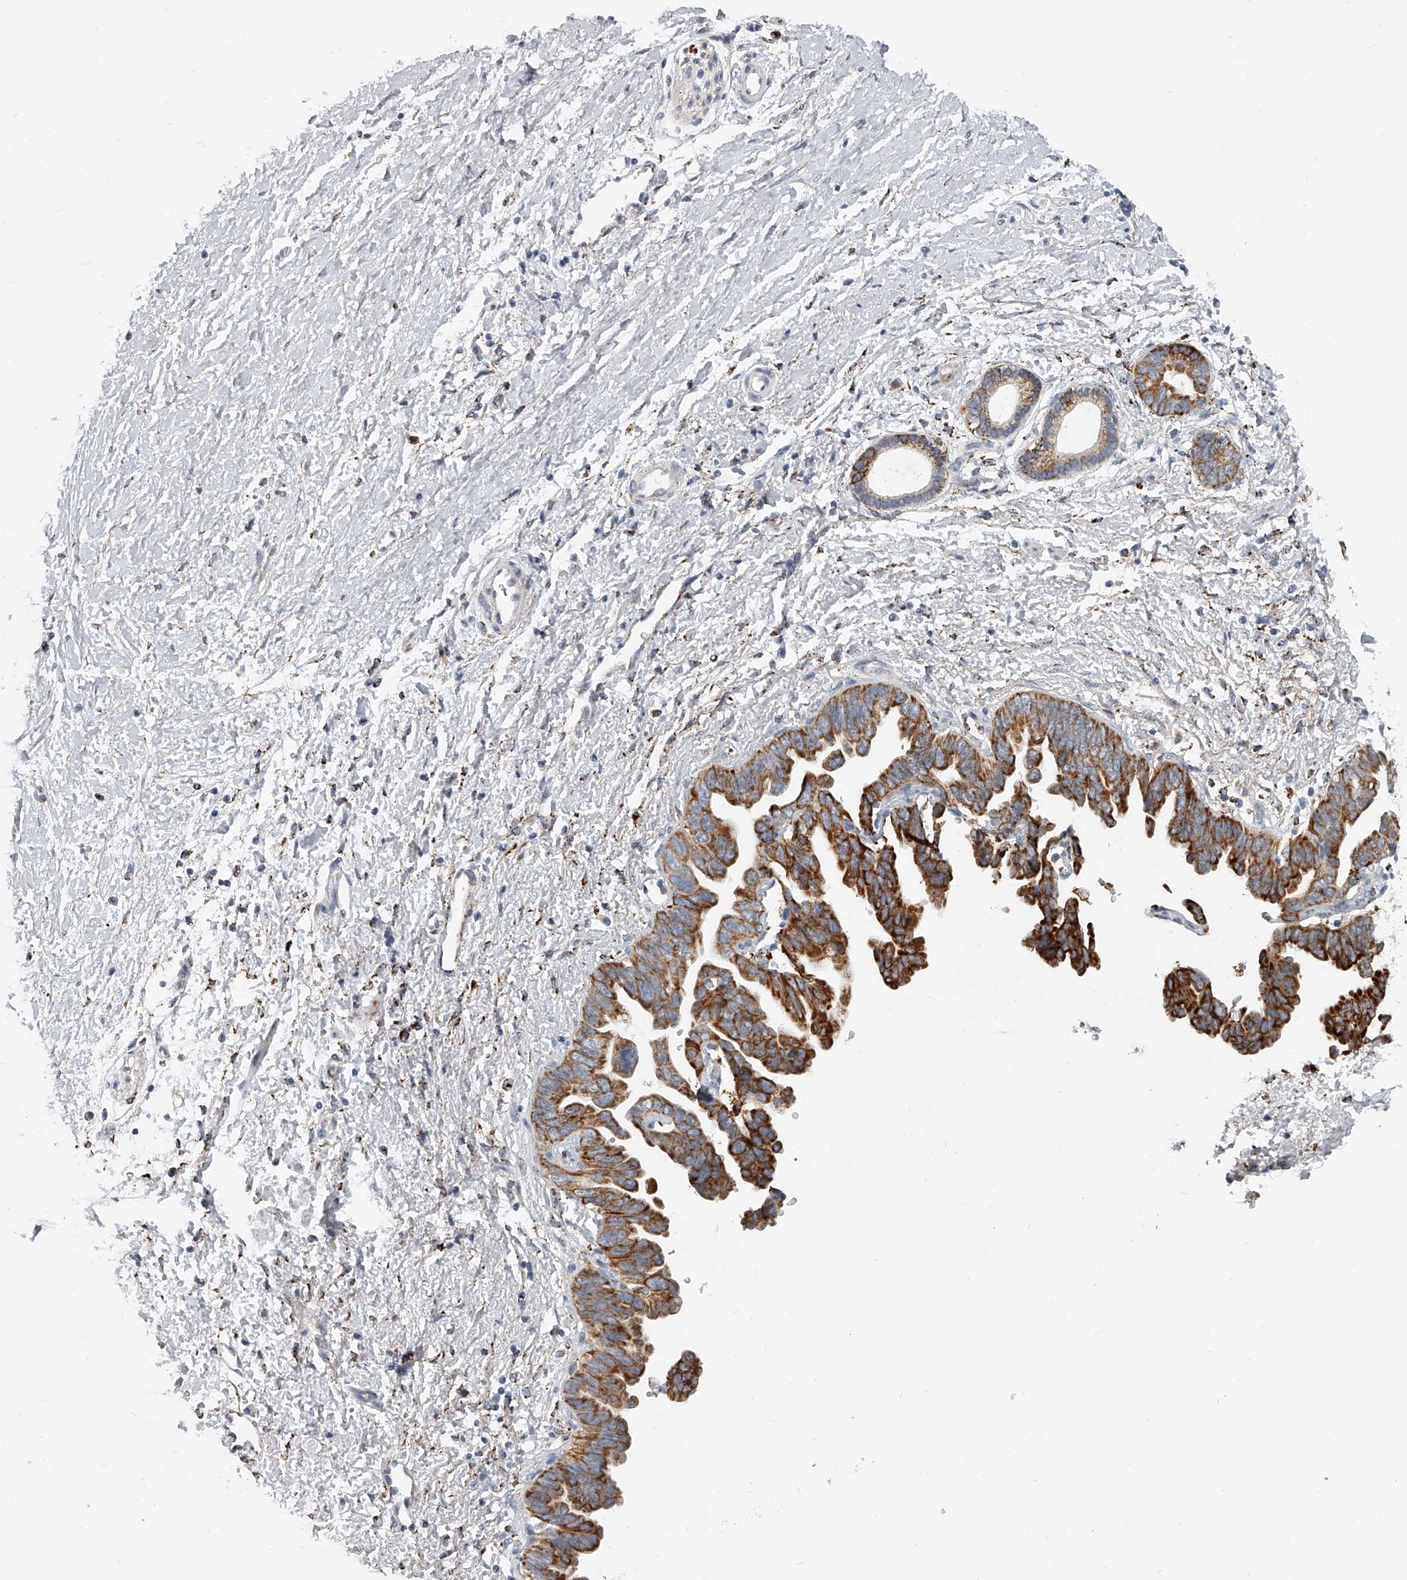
{"staining": {"intensity": "strong", "quantity": ">75%", "location": "cytoplasmic/membranous"}, "tissue": "pancreatic cancer", "cell_type": "Tumor cells", "image_type": "cancer", "snomed": [{"axis": "morphology", "description": "Adenocarcinoma, NOS"}, {"axis": "topography", "description": "Pancreas"}], "caption": "Immunohistochemical staining of human pancreatic cancer (adenocarcinoma) shows strong cytoplasmic/membranous protein staining in about >75% of tumor cells.", "gene": "KLHL7", "patient": {"sex": "female", "age": 72}}